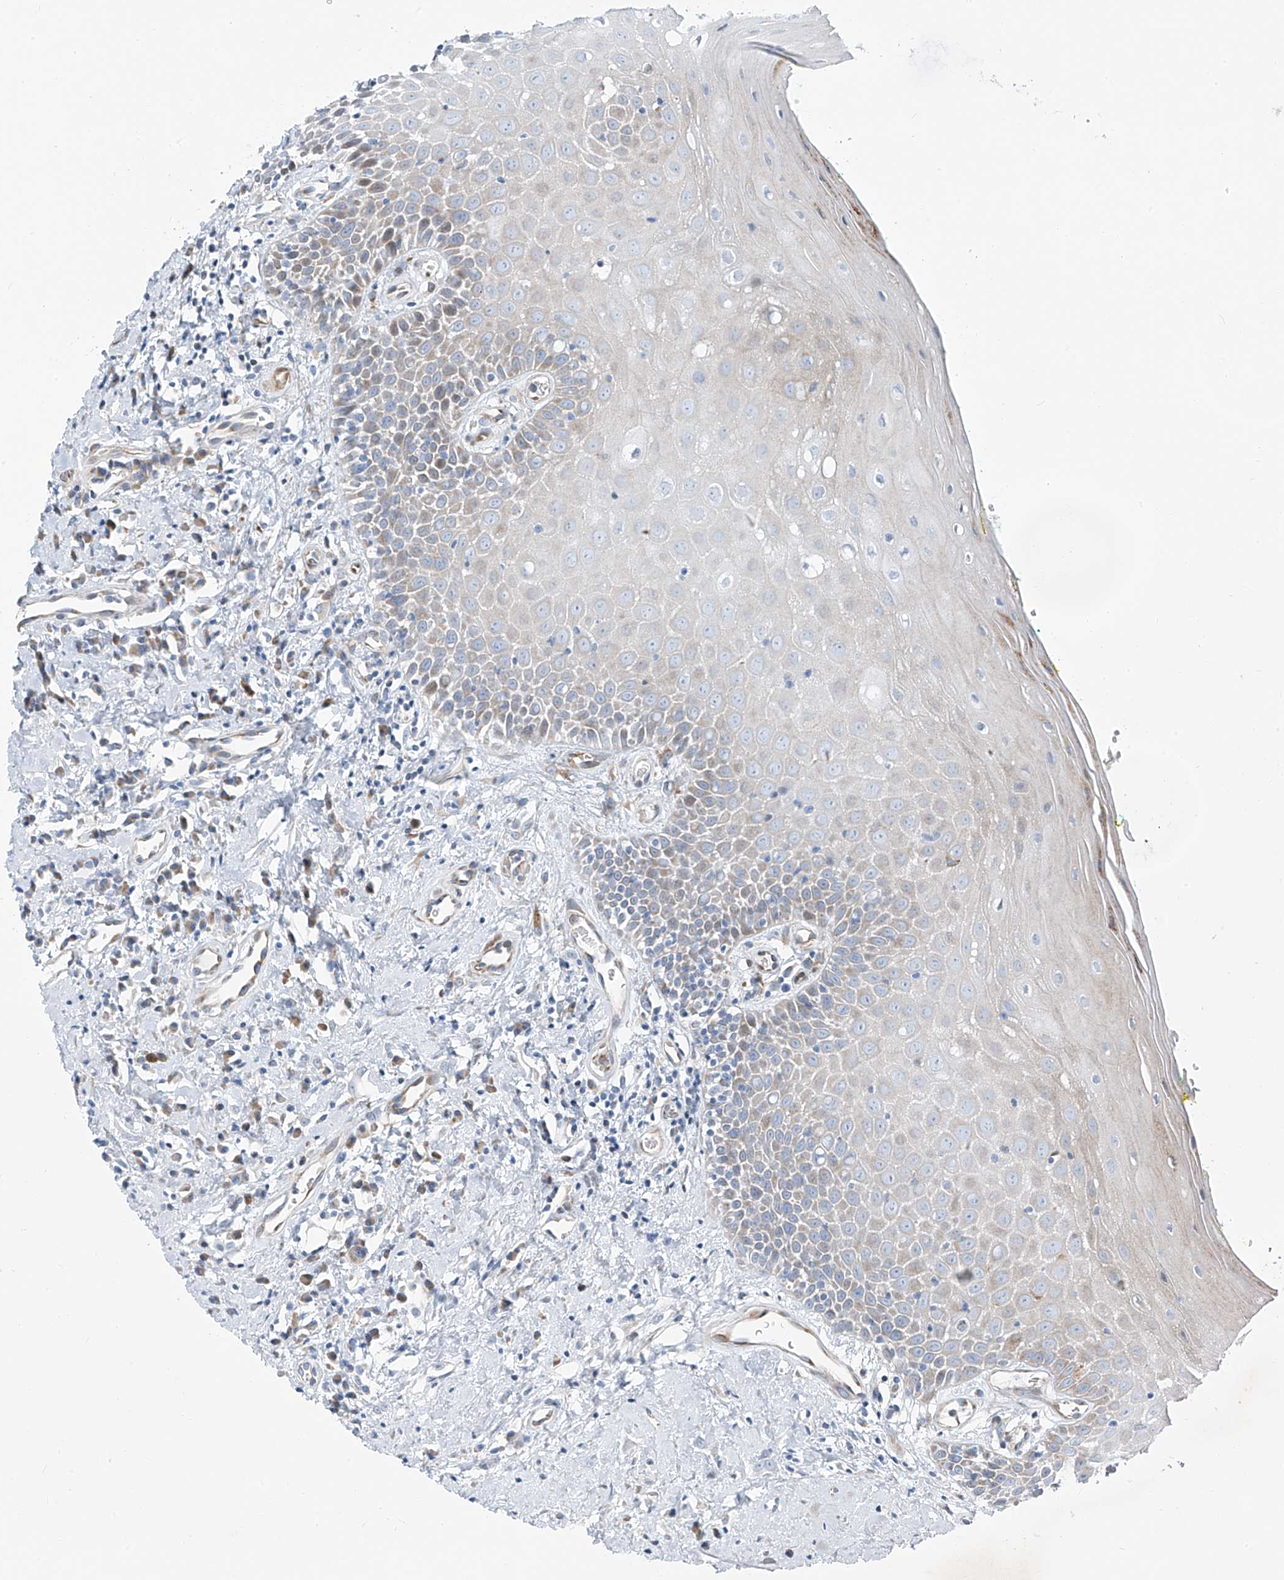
{"staining": {"intensity": "negative", "quantity": "none", "location": "none"}, "tissue": "oral mucosa", "cell_type": "Squamous epithelial cells", "image_type": "normal", "snomed": [{"axis": "morphology", "description": "Normal tissue, NOS"}, {"axis": "morphology", "description": "Squamous cell carcinoma, NOS"}, {"axis": "topography", "description": "Oral tissue"}, {"axis": "topography", "description": "Head-Neck"}], "caption": "This is a photomicrograph of IHC staining of unremarkable oral mucosa, which shows no positivity in squamous epithelial cells. Brightfield microscopy of immunohistochemistry (IHC) stained with DAB (brown) and hematoxylin (blue), captured at high magnification.", "gene": "HIC2", "patient": {"sex": "female", "age": 70}}